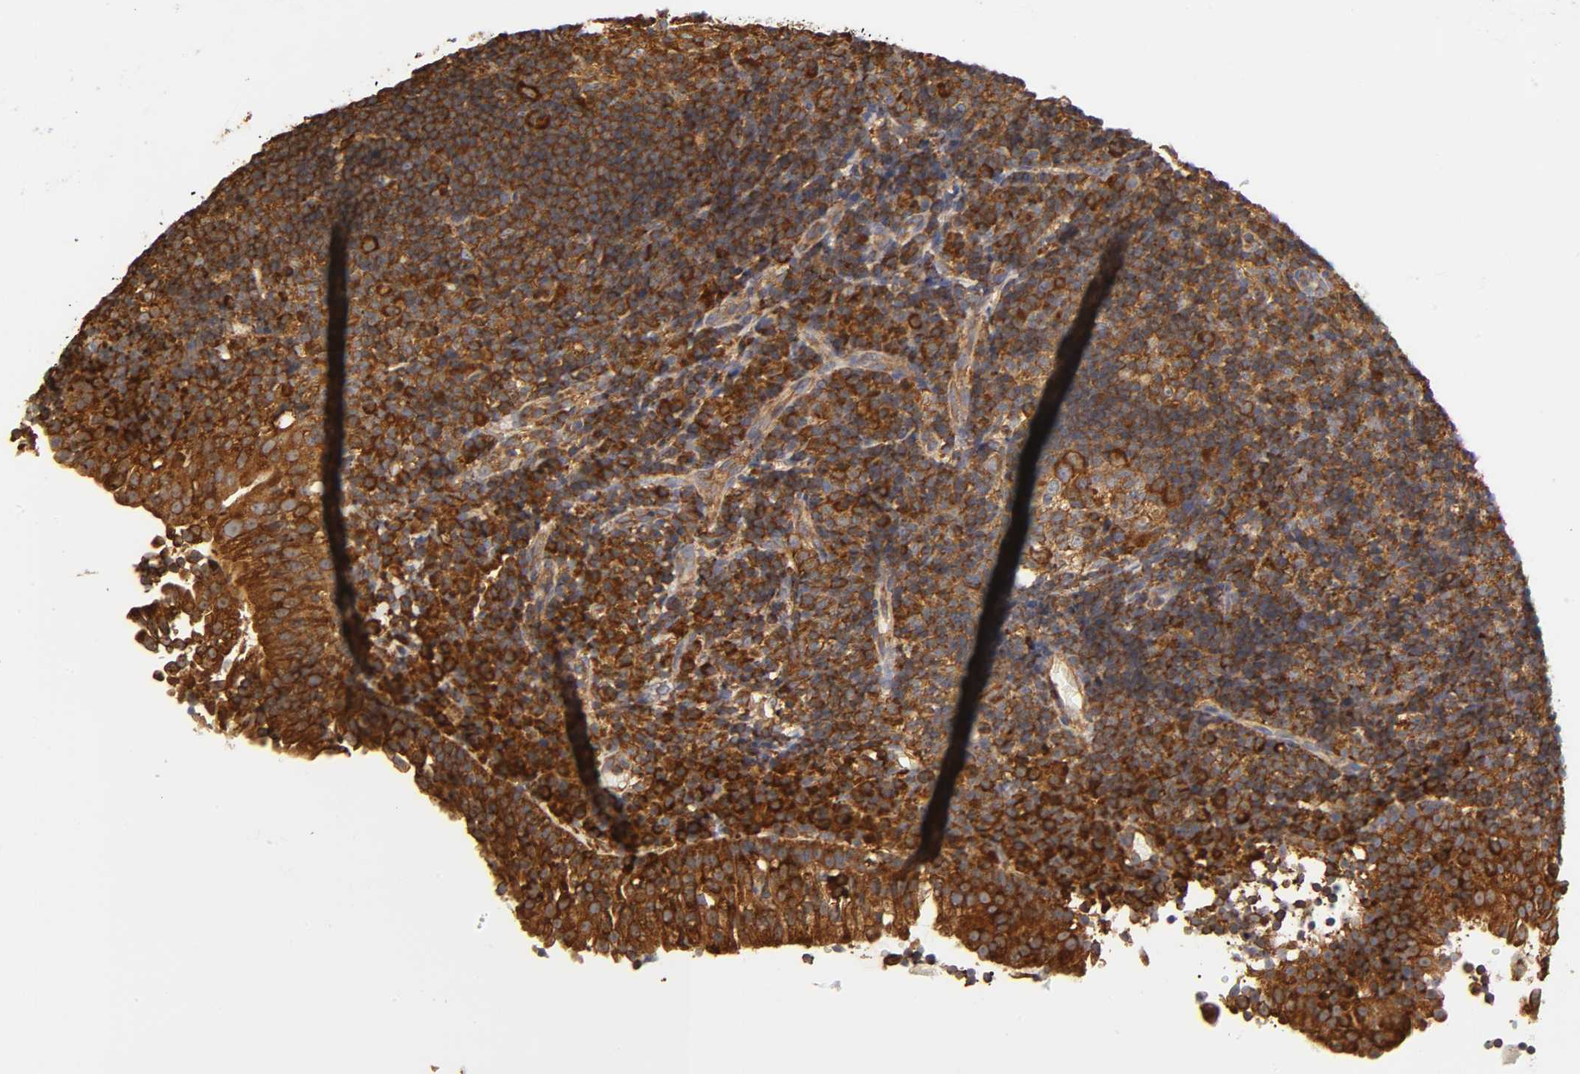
{"staining": {"intensity": "strong", "quantity": ">75%", "location": "cytoplasmic/membranous"}, "tissue": "tonsil", "cell_type": "Germinal center cells", "image_type": "normal", "snomed": [{"axis": "morphology", "description": "Normal tissue, NOS"}, {"axis": "topography", "description": "Tonsil"}], "caption": "Protein staining shows strong cytoplasmic/membranous staining in approximately >75% of germinal center cells in unremarkable tonsil.", "gene": "RPL14", "patient": {"sex": "female", "age": 40}}